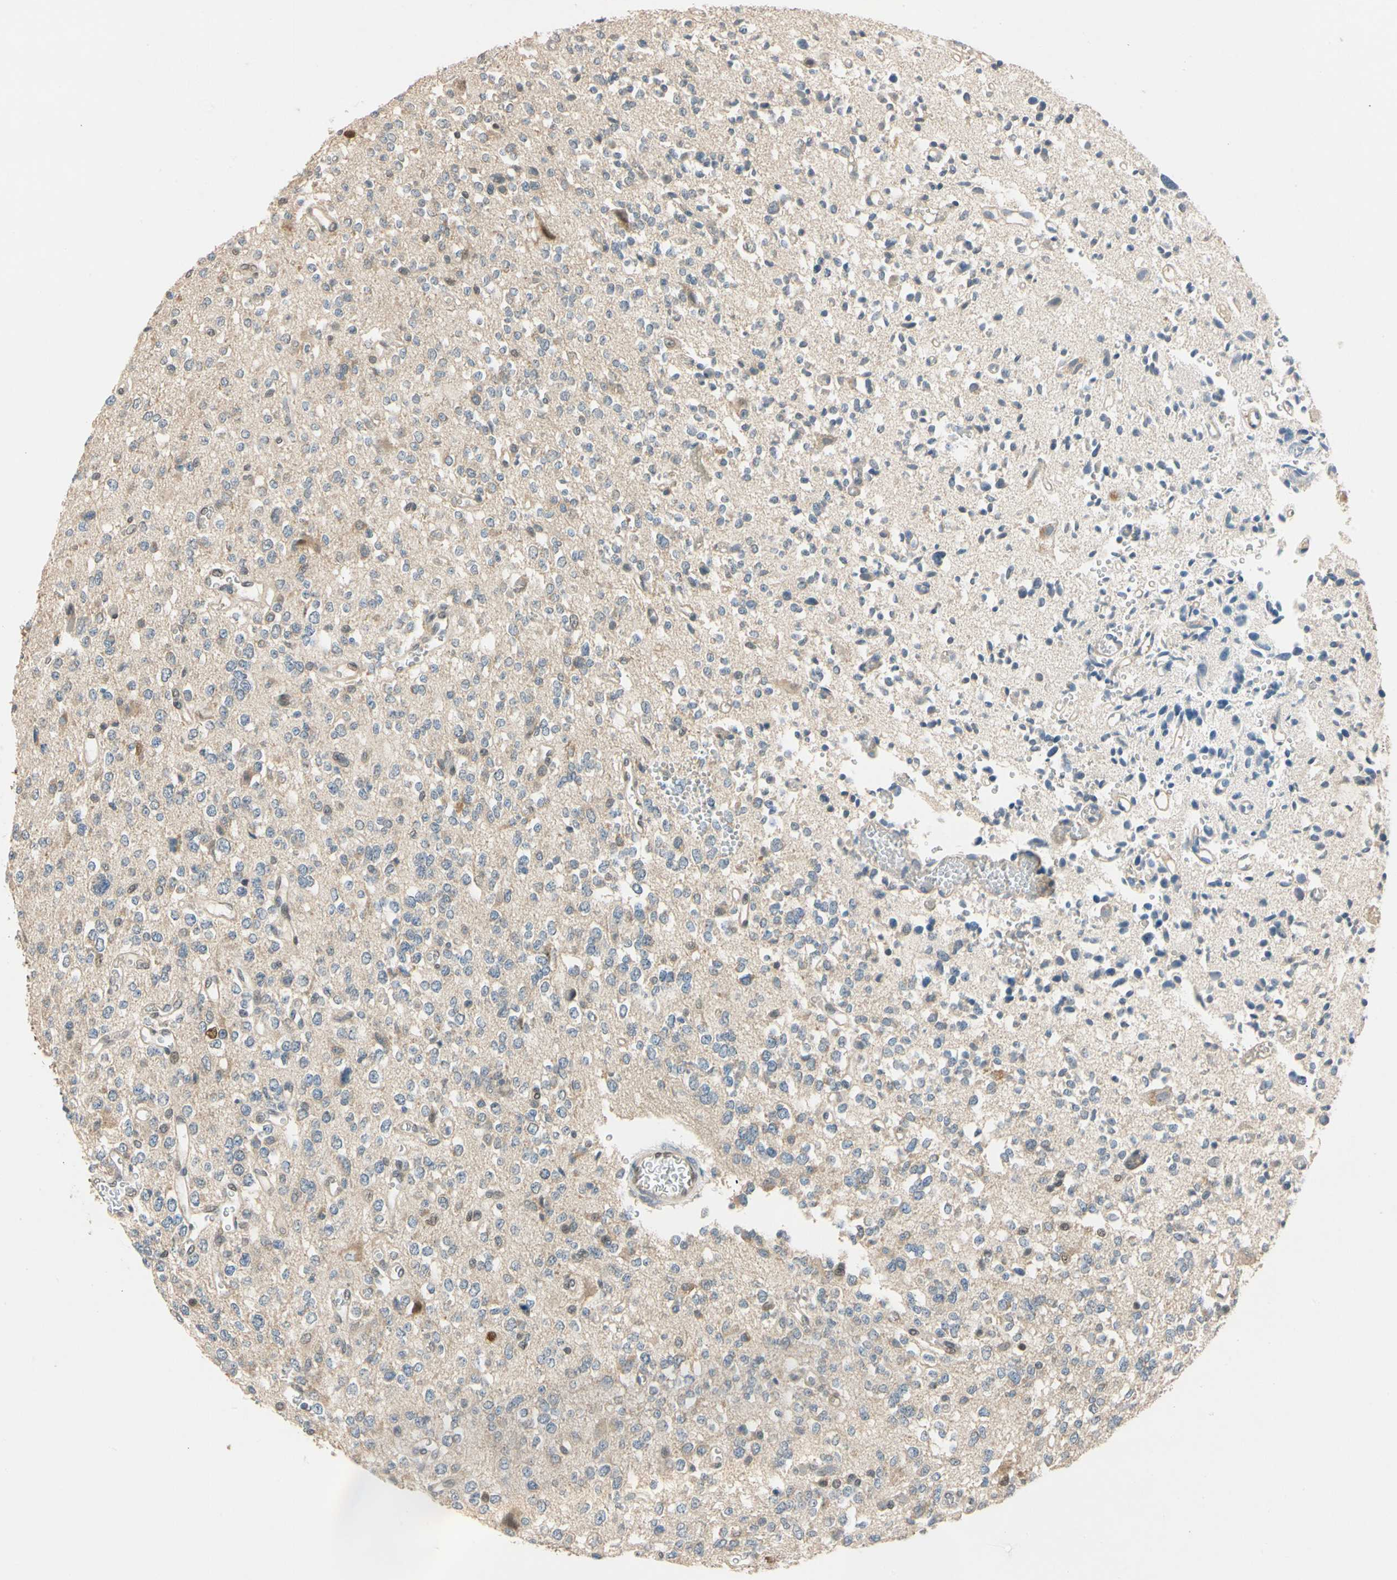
{"staining": {"intensity": "moderate", "quantity": "25%-75%", "location": "cytoplasmic/membranous"}, "tissue": "glioma", "cell_type": "Tumor cells", "image_type": "cancer", "snomed": [{"axis": "morphology", "description": "Glioma, malignant, Low grade"}, {"axis": "topography", "description": "Brain"}], "caption": "Glioma stained for a protein (brown) shows moderate cytoplasmic/membranous positive positivity in about 25%-75% of tumor cells.", "gene": "RIOX2", "patient": {"sex": "male", "age": 38}}